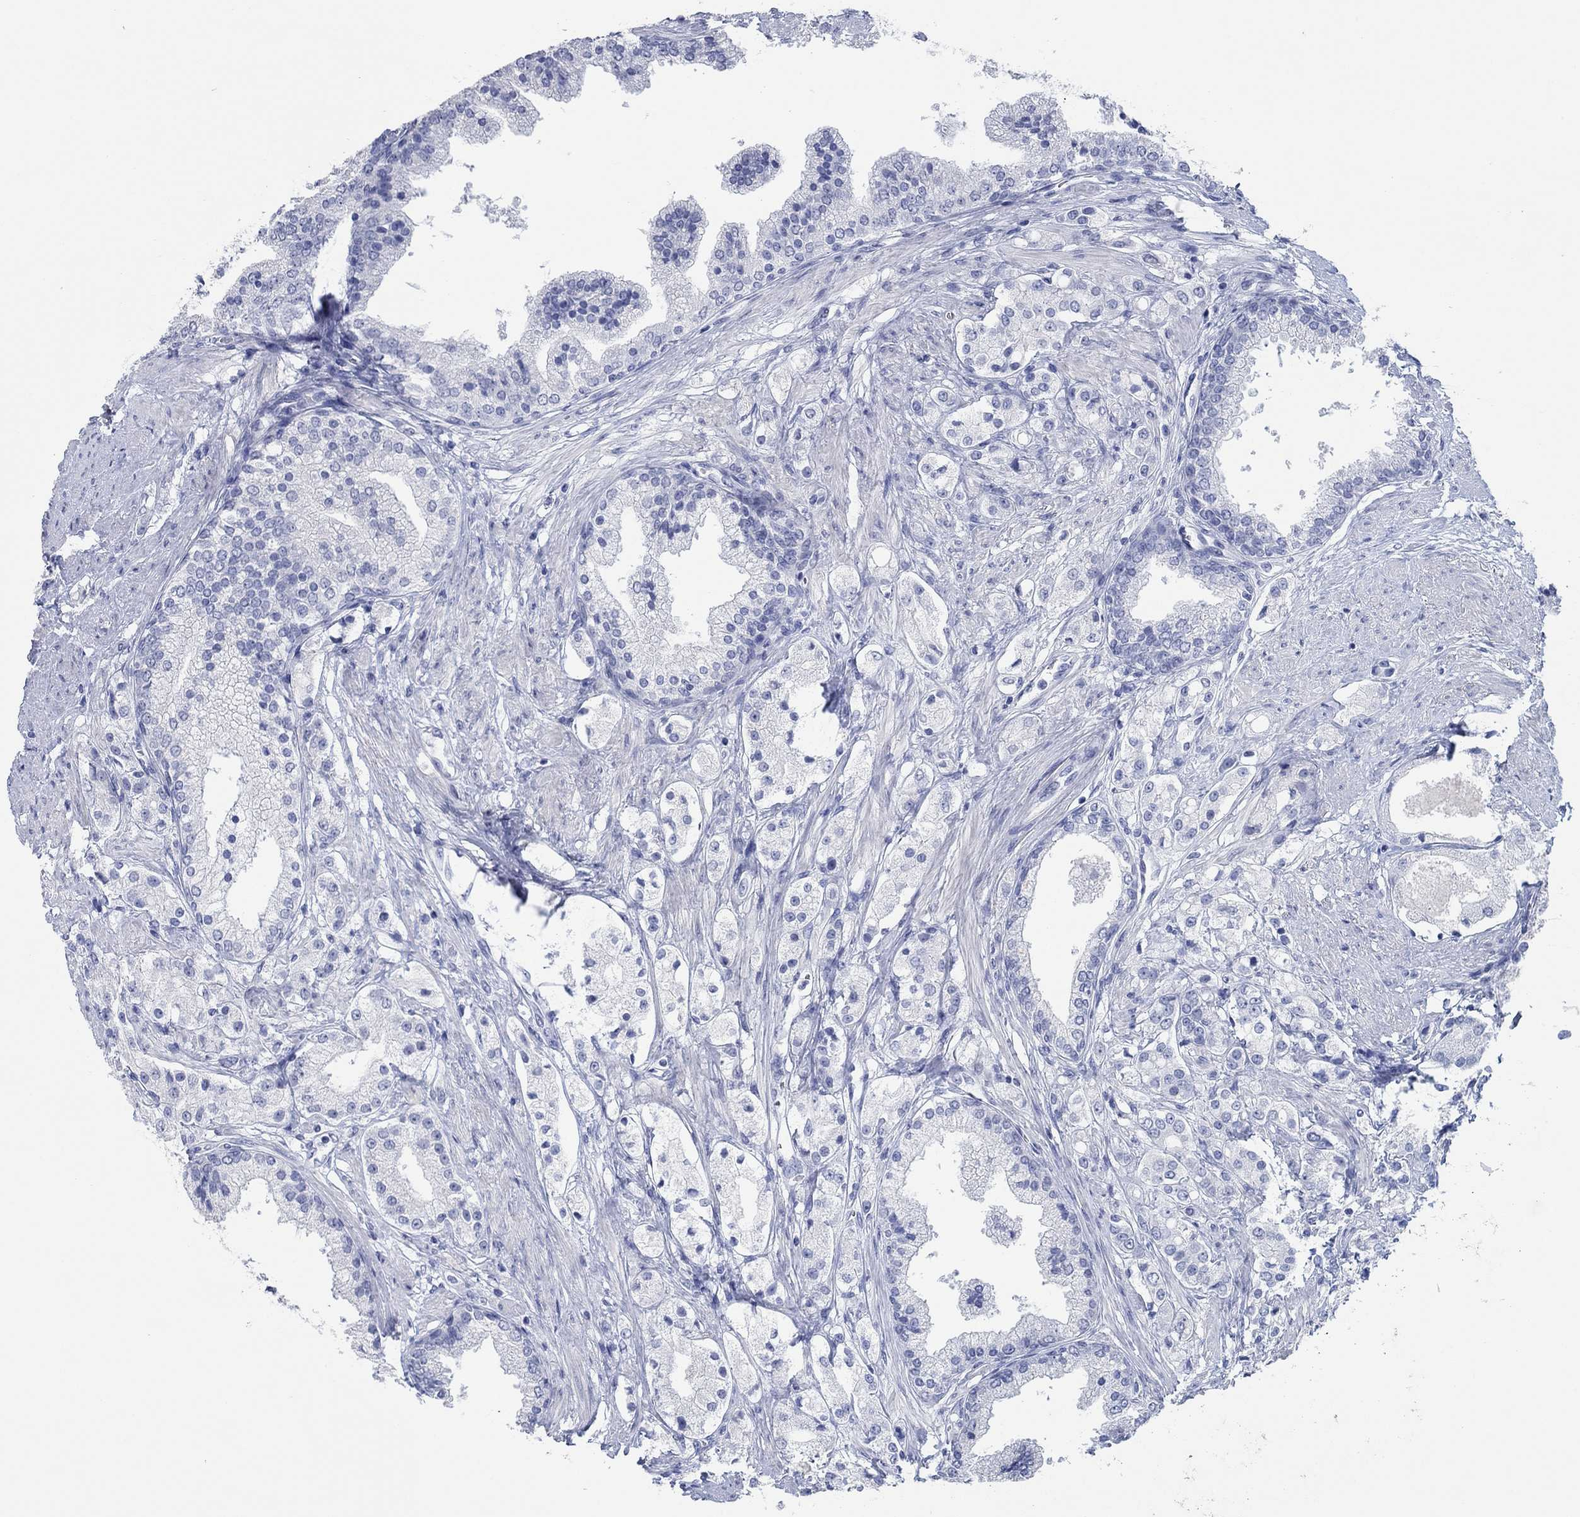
{"staining": {"intensity": "negative", "quantity": "none", "location": "none"}, "tissue": "prostate cancer", "cell_type": "Tumor cells", "image_type": "cancer", "snomed": [{"axis": "morphology", "description": "Adenocarcinoma, NOS"}, {"axis": "topography", "description": "Prostate and seminal vesicle, NOS"}, {"axis": "topography", "description": "Prostate"}], "caption": "An image of human prostate cancer (adenocarcinoma) is negative for staining in tumor cells.", "gene": "POU5F1", "patient": {"sex": "male", "age": 67}}